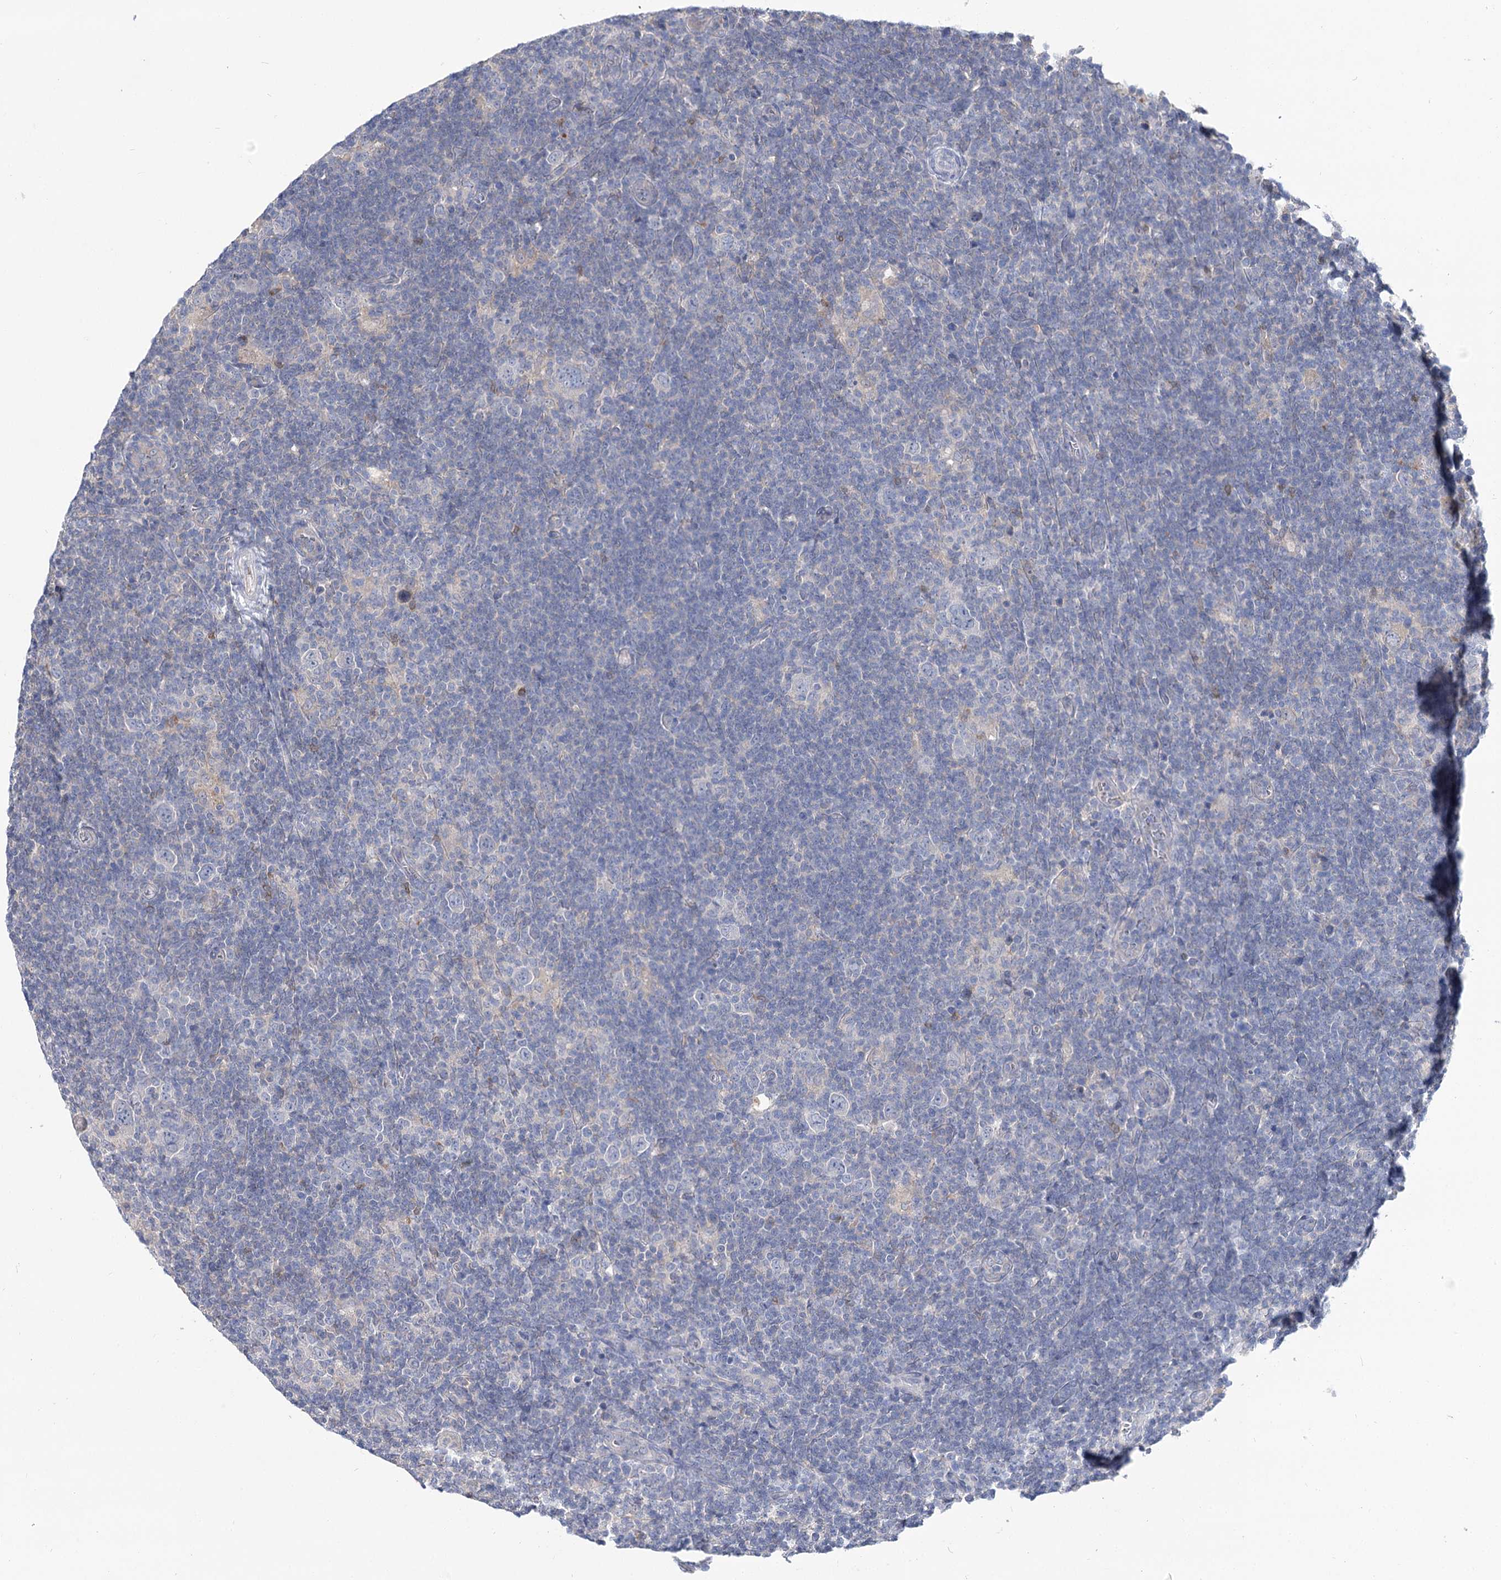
{"staining": {"intensity": "negative", "quantity": "none", "location": "none"}, "tissue": "lymphoma", "cell_type": "Tumor cells", "image_type": "cancer", "snomed": [{"axis": "morphology", "description": "Hodgkin's disease, NOS"}, {"axis": "topography", "description": "Lymph node"}], "caption": "This histopathology image is of Hodgkin's disease stained with IHC to label a protein in brown with the nuclei are counter-stained blue. There is no staining in tumor cells.", "gene": "UGP2", "patient": {"sex": "female", "age": 57}}